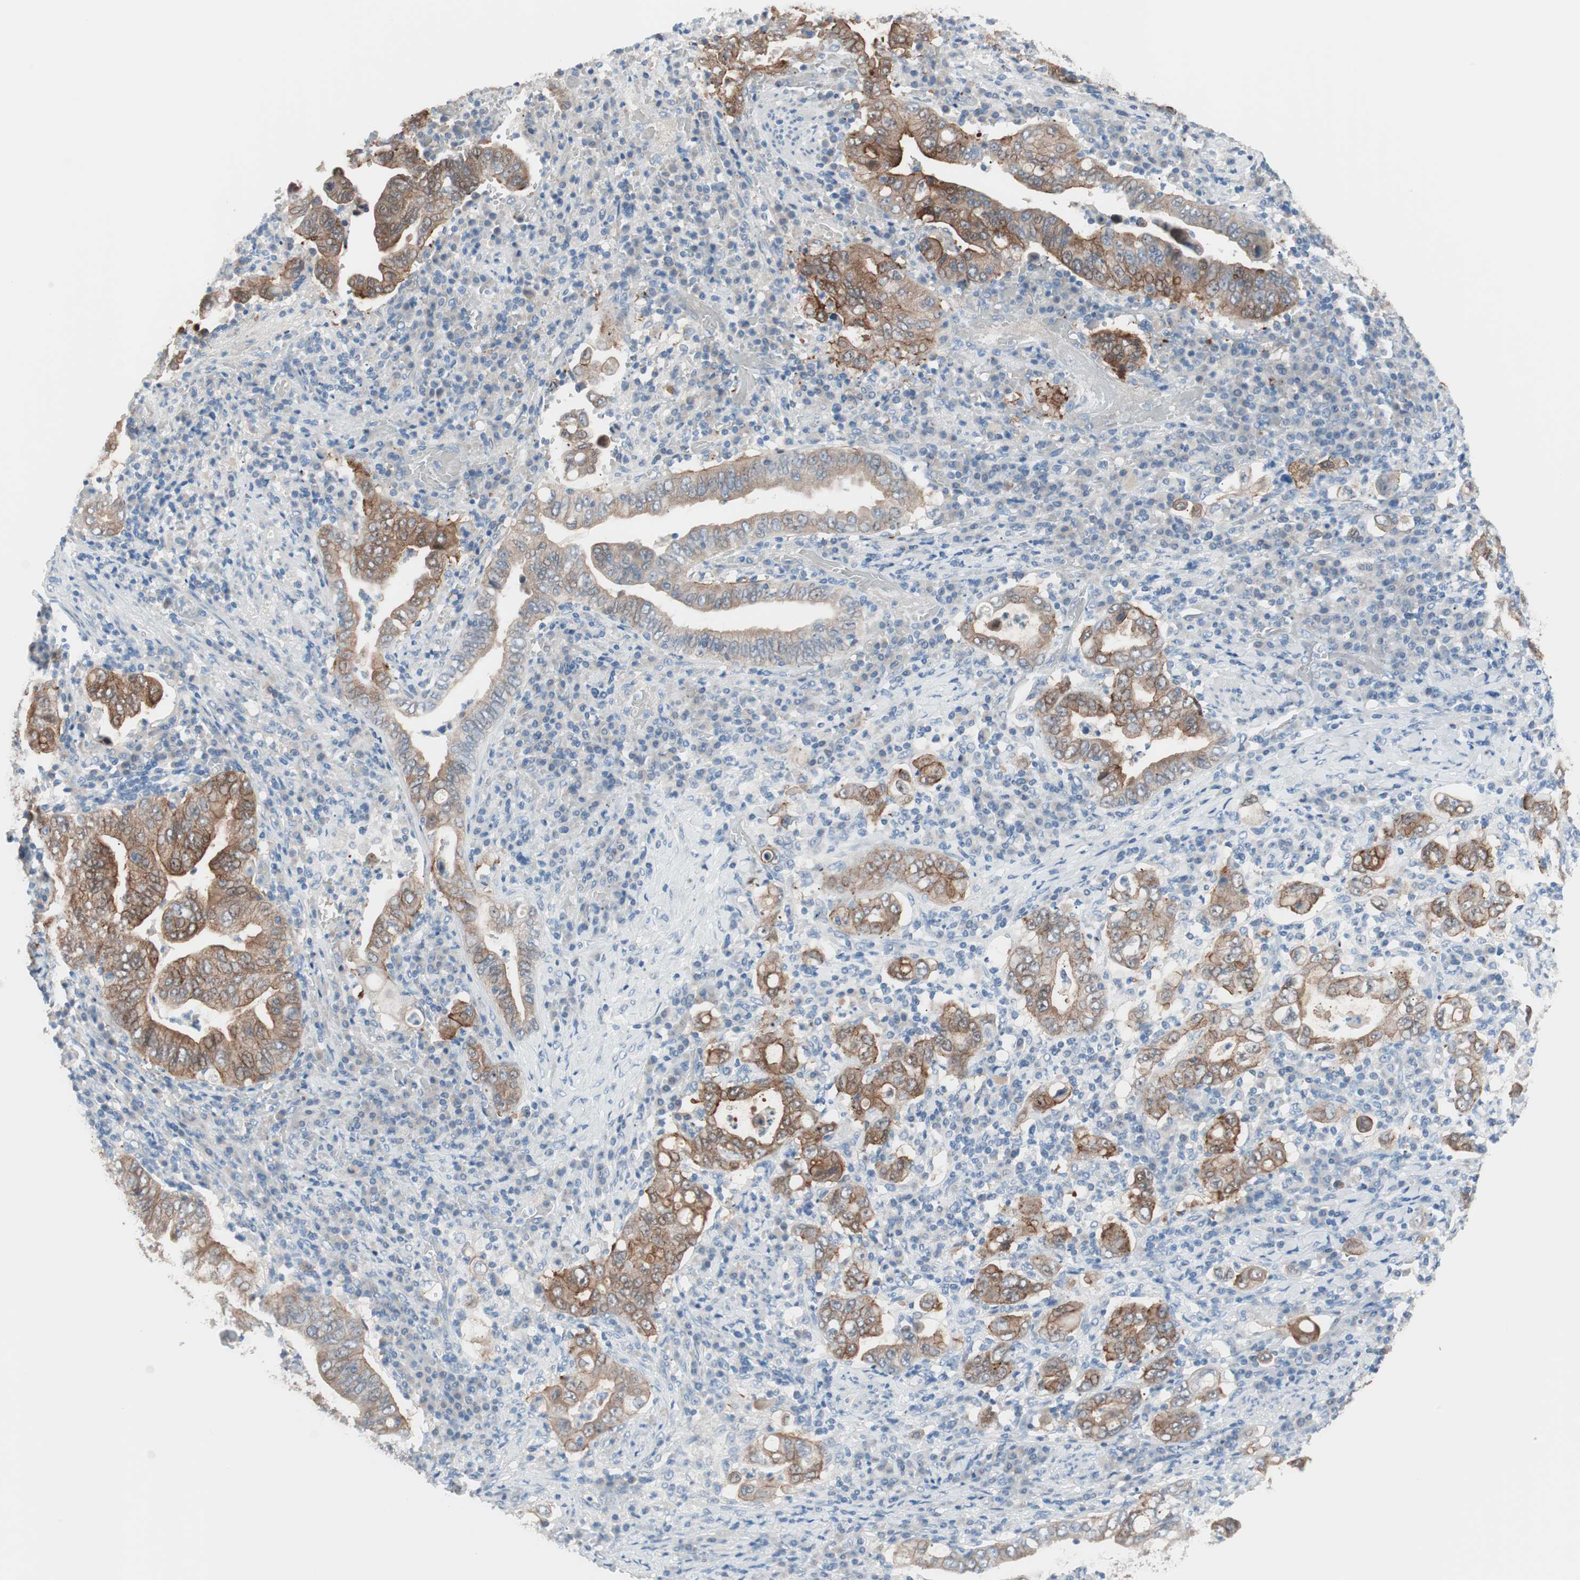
{"staining": {"intensity": "strong", "quantity": ">75%", "location": "cytoplasmic/membranous"}, "tissue": "stomach cancer", "cell_type": "Tumor cells", "image_type": "cancer", "snomed": [{"axis": "morphology", "description": "Normal tissue, NOS"}, {"axis": "morphology", "description": "Adenocarcinoma, NOS"}, {"axis": "topography", "description": "Esophagus"}, {"axis": "topography", "description": "Stomach, upper"}, {"axis": "topography", "description": "Peripheral nerve tissue"}], "caption": "A brown stain shows strong cytoplasmic/membranous staining of a protein in human stomach cancer (adenocarcinoma) tumor cells.", "gene": "VIL1", "patient": {"sex": "male", "age": 62}}